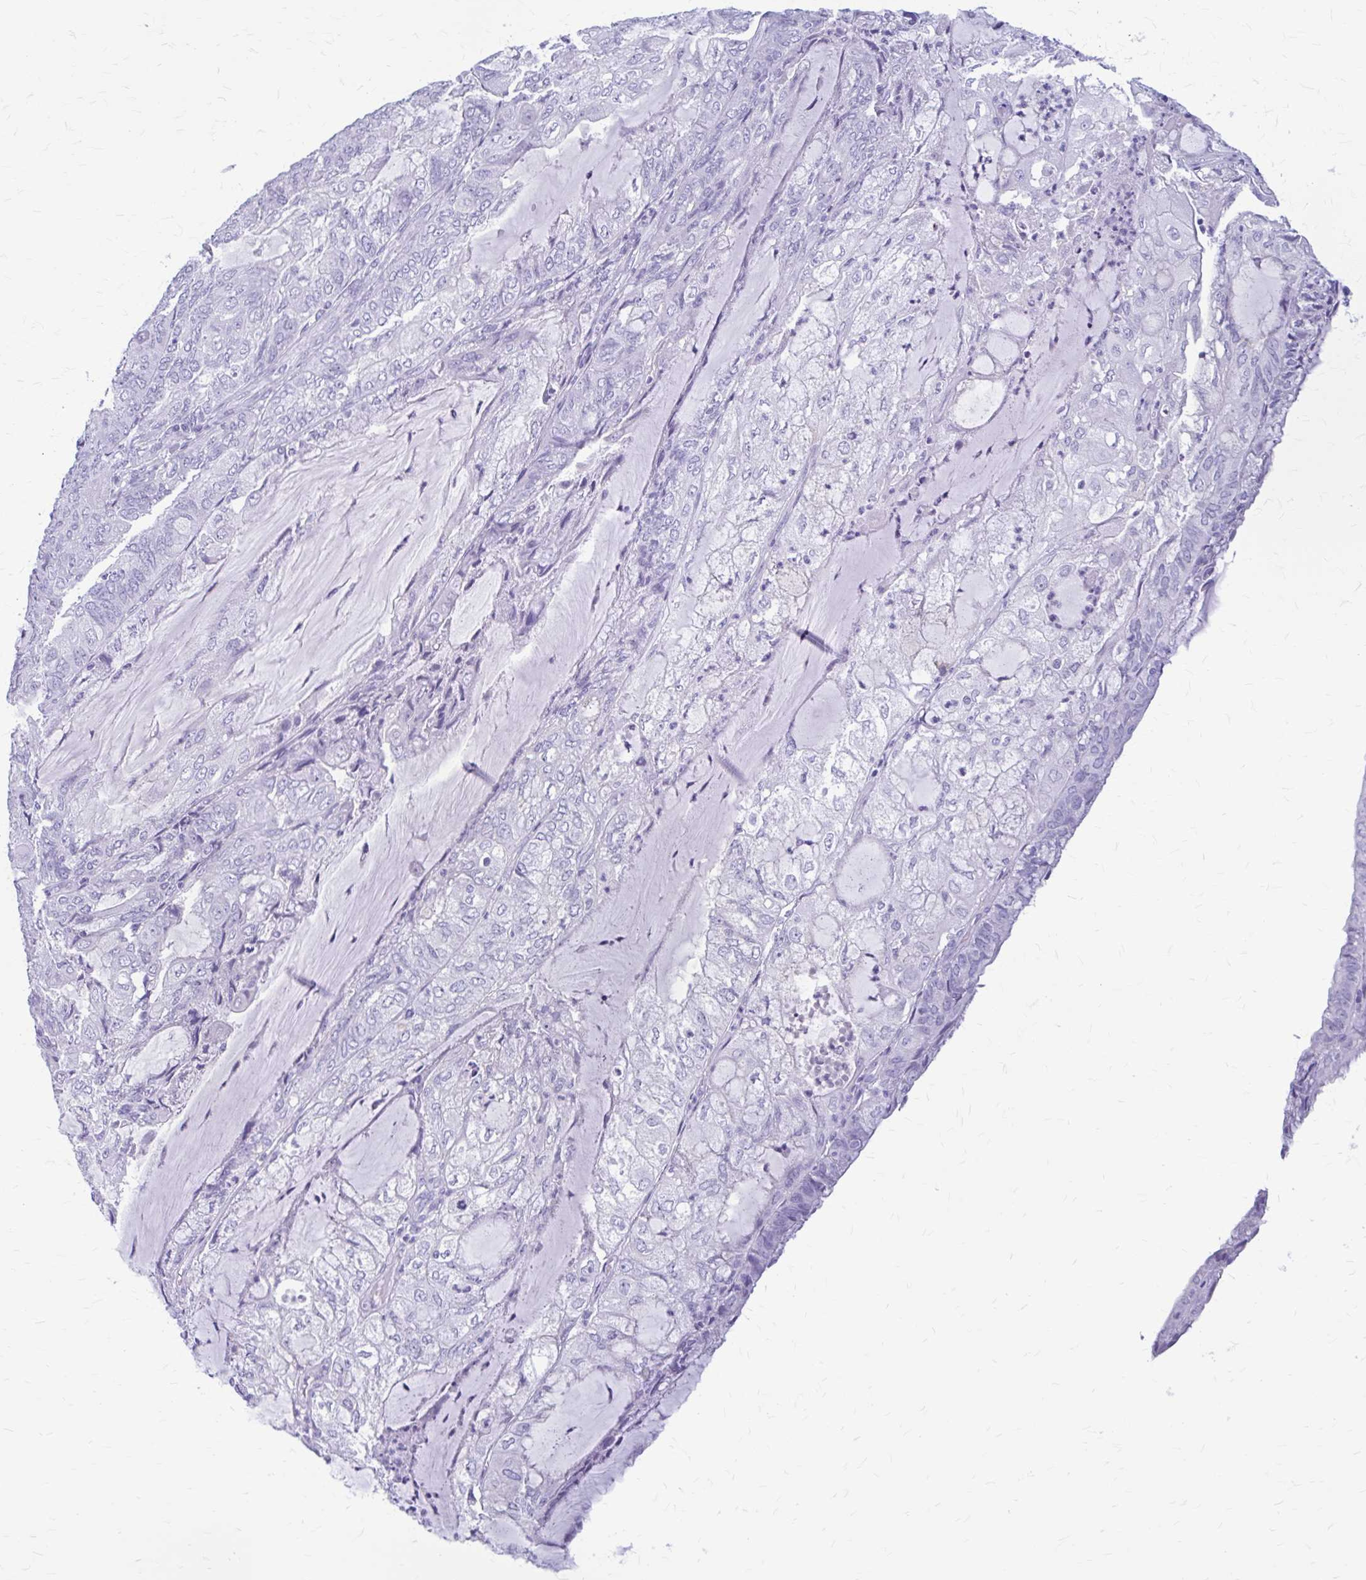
{"staining": {"intensity": "negative", "quantity": "none", "location": "none"}, "tissue": "endometrial cancer", "cell_type": "Tumor cells", "image_type": "cancer", "snomed": [{"axis": "morphology", "description": "Adenocarcinoma, NOS"}, {"axis": "topography", "description": "Endometrium"}], "caption": "Tumor cells show no significant protein positivity in endometrial cancer (adenocarcinoma).", "gene": "KLHDC7A", "patient": {"sex": "female", "age": 81}}